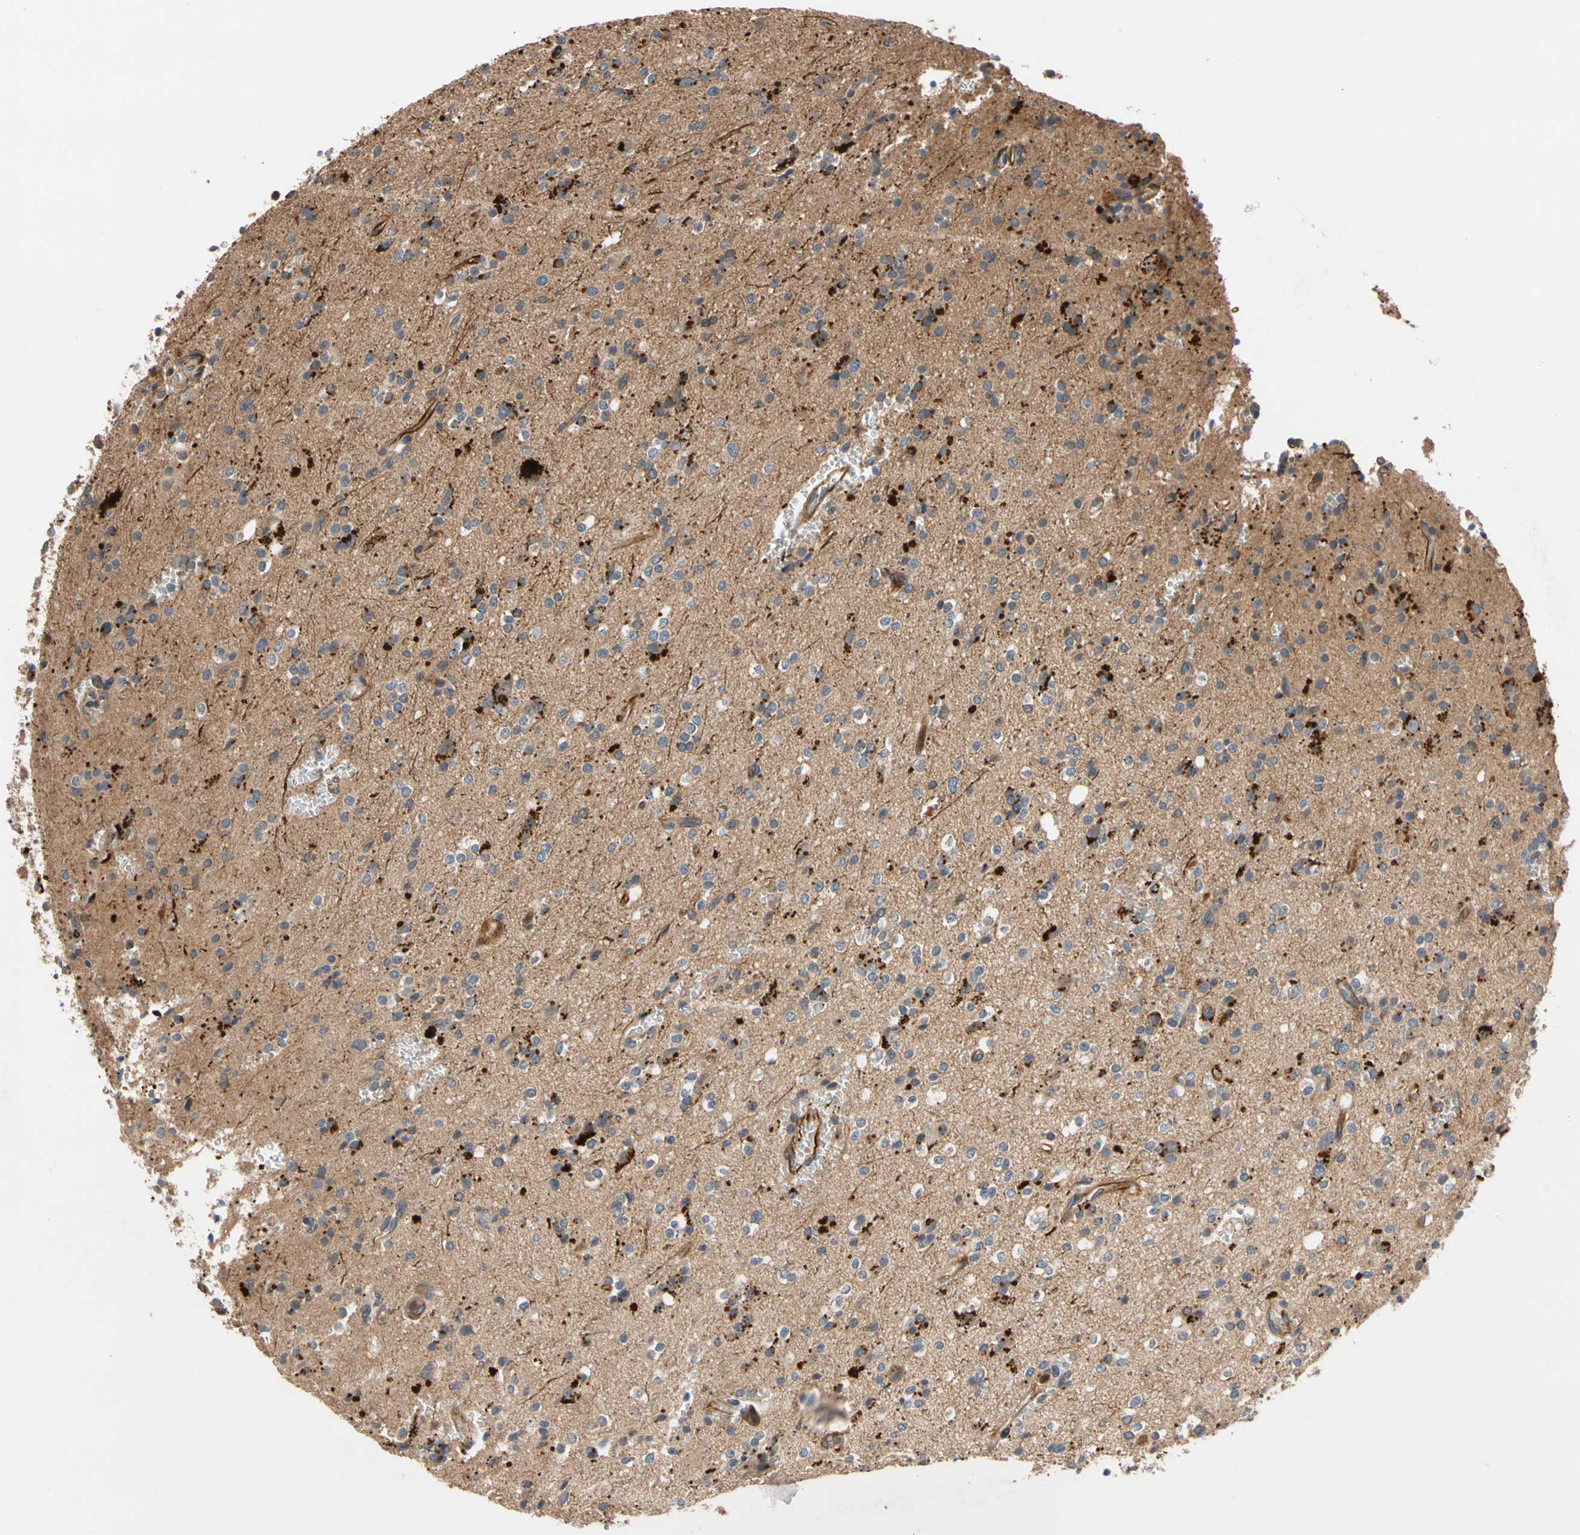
{"staining": {"intensity": "weak", "quantity": "<25%", "location": "cytoplasmic/membranous"}, "tissue": "glioma", "cell_type": "Tumor cells", "image_type": "cancer", "snomed": [{"axis": "morphology", "description": "Glioma, malignant, High grade"}, {"axis": "topography", "description": "Brain"}], "caption": "A high-resolution photomicrograph shows IHC staining of glioma, which exhibits no significant positivity in tumor cells.", "gene": "FGD6", "patient": {"sex": "male", "age": 47}}